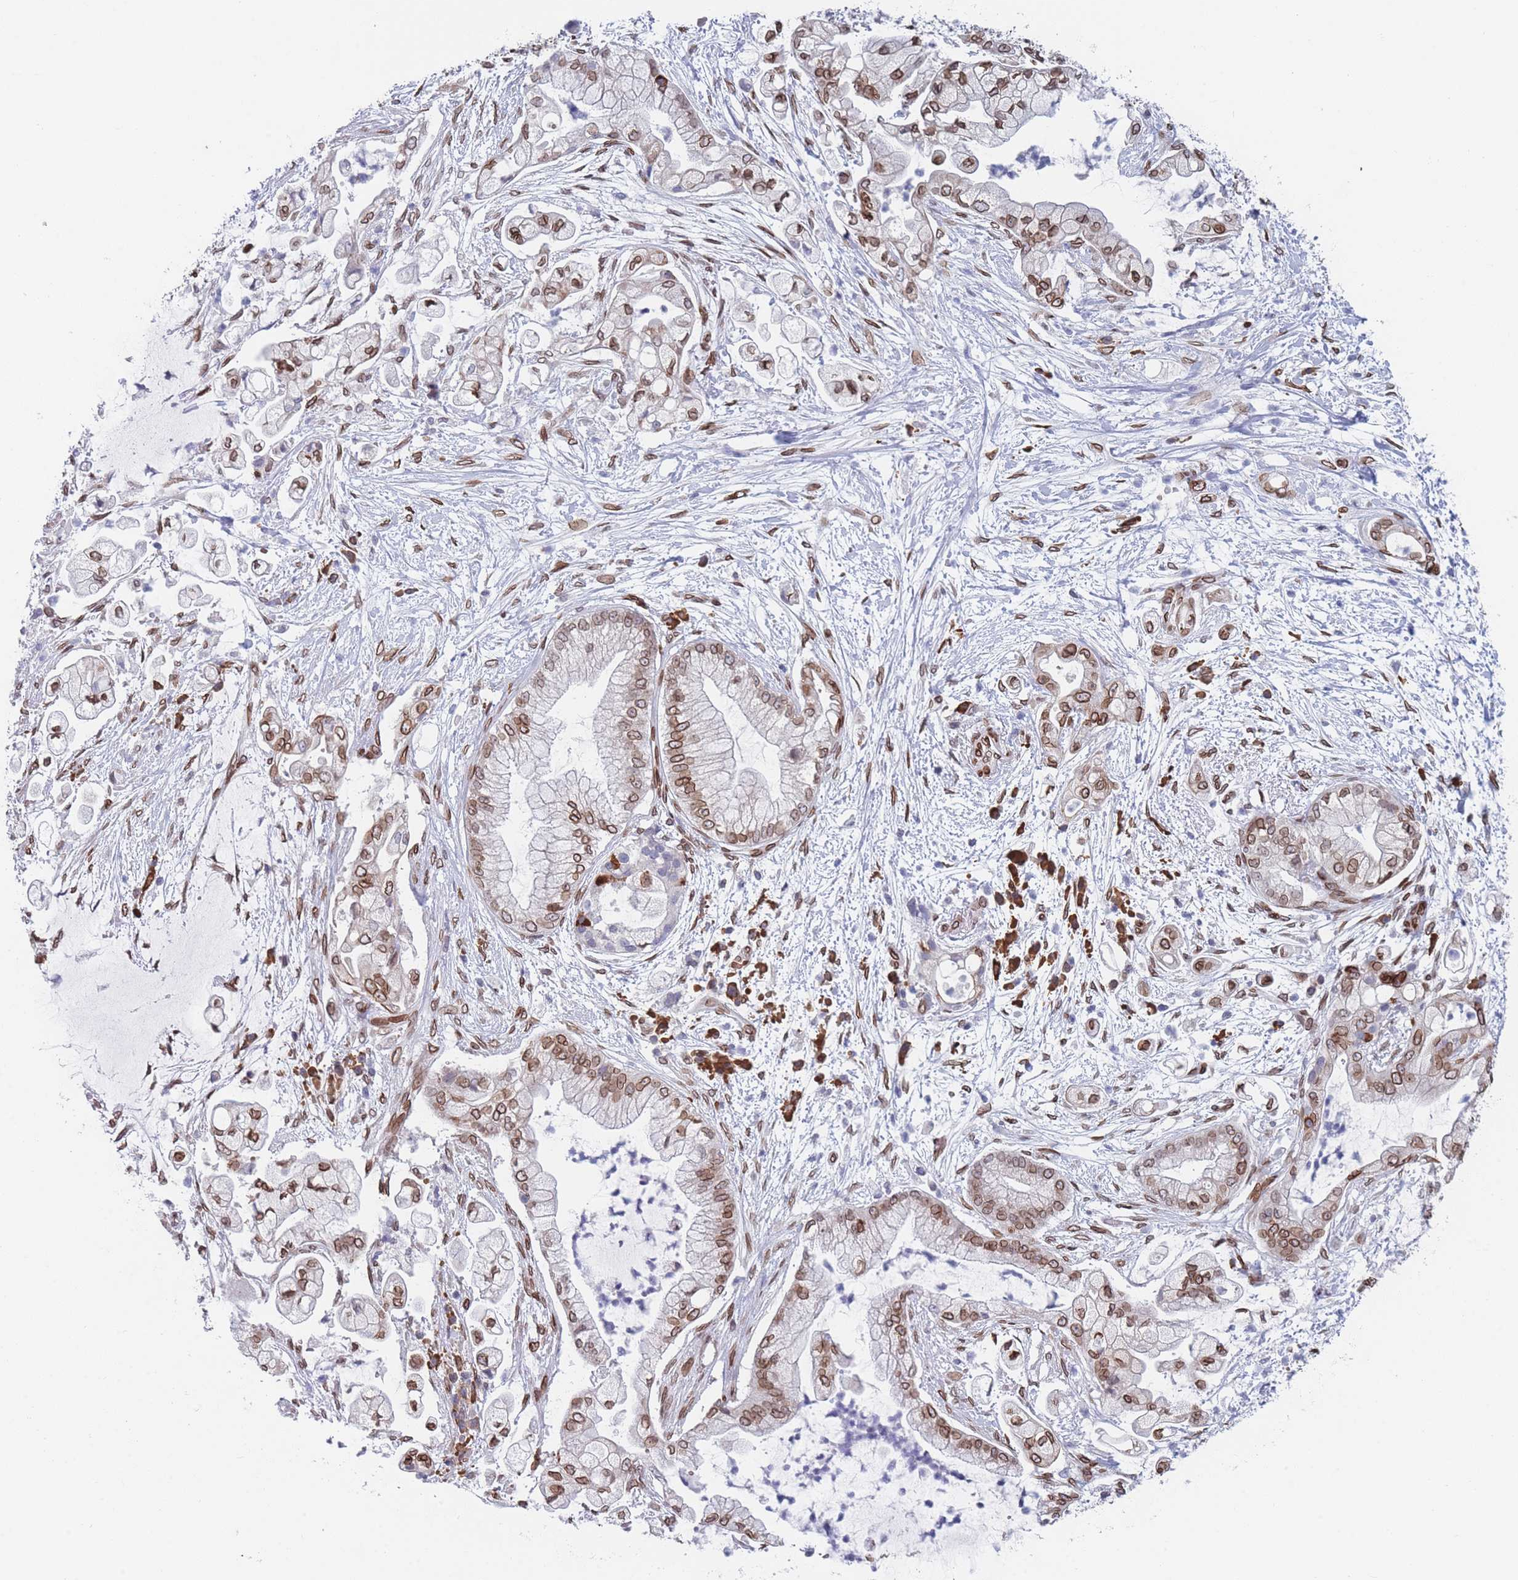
{"staining": {"intensity": "moderate", "quantity": ">75%", "location": "cytoplasmic/membranous,nuclear"}, "tissue": "pancreatic cancer", "cell_type": "Tumor cells", "image_type": "cancer", "snomed": [{"axis": "morphology", "description": "Adenocarcinoma, NOS"}, {"axis": "topography", "description": "Pancreas"}], "caption": "DAB immunohistochemical staining of human pancreatic cancer (adenocarcinoma) shows moderate cytoplasmic/membranous and nuclear protein expression in approximately >75% of tumor cells.", "gene": "ZBTB1", "patient": {"sex": "female", "age": 69}}